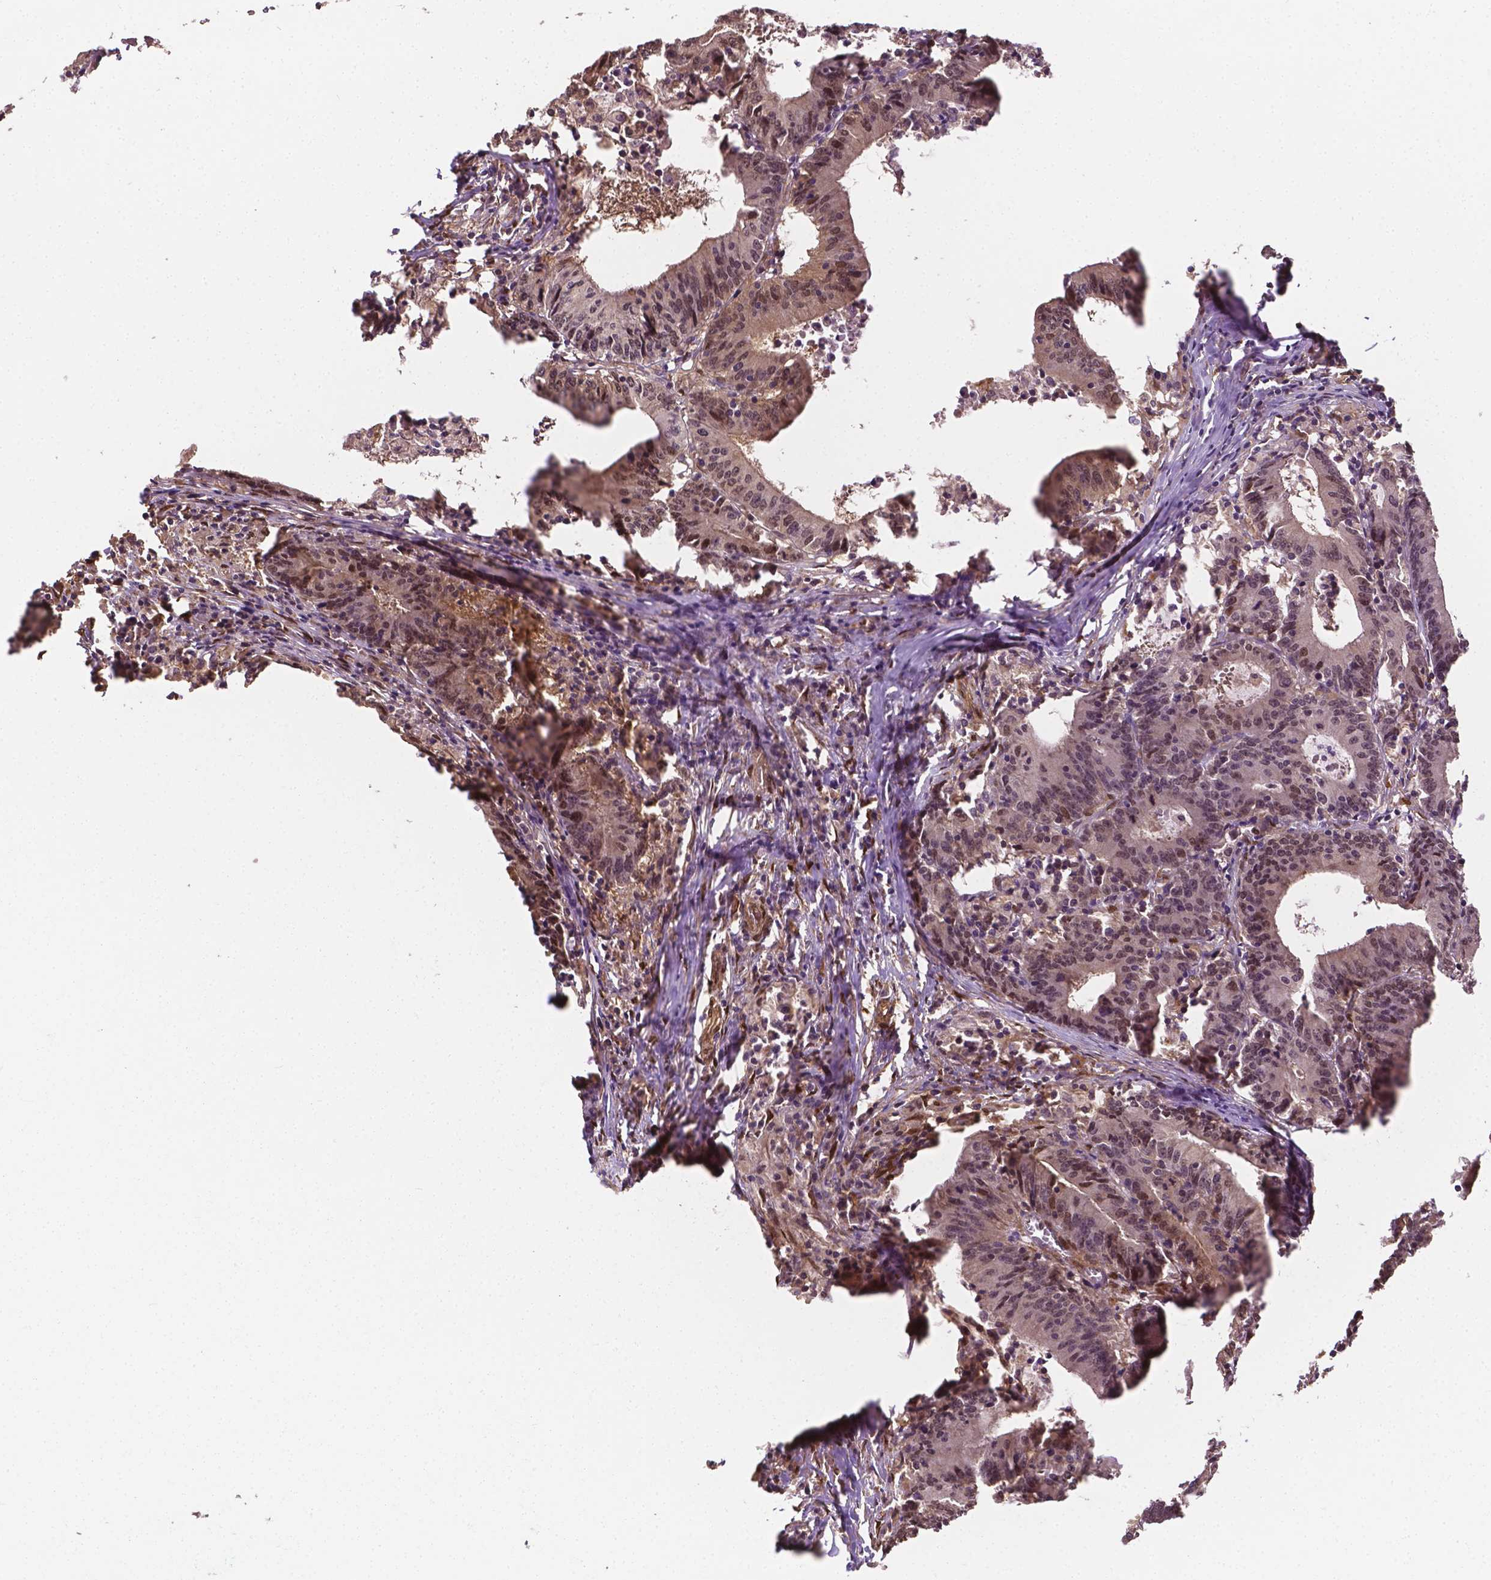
{"staining": {"intensity": "negative", "quantity": "none", "location": "none"}, "tissue": "colorectal cancer", "cell_type": "Tumor cells", "image_type": "cancer", "snomed": [{"axis": "morphology", "description": "Adenocarcinoma, NOS"}, {"axis": "topography", "description": "Colon"}], "caption": "Photomicrograph shows no significant protein staining in tumor cells of colorectal adenocarcinoma. (DAB immunohistochemistry (IHC) with hematoxylin counter stain).", "gene": "YAP1", "patient": {"sex": "female", "age": 78}}